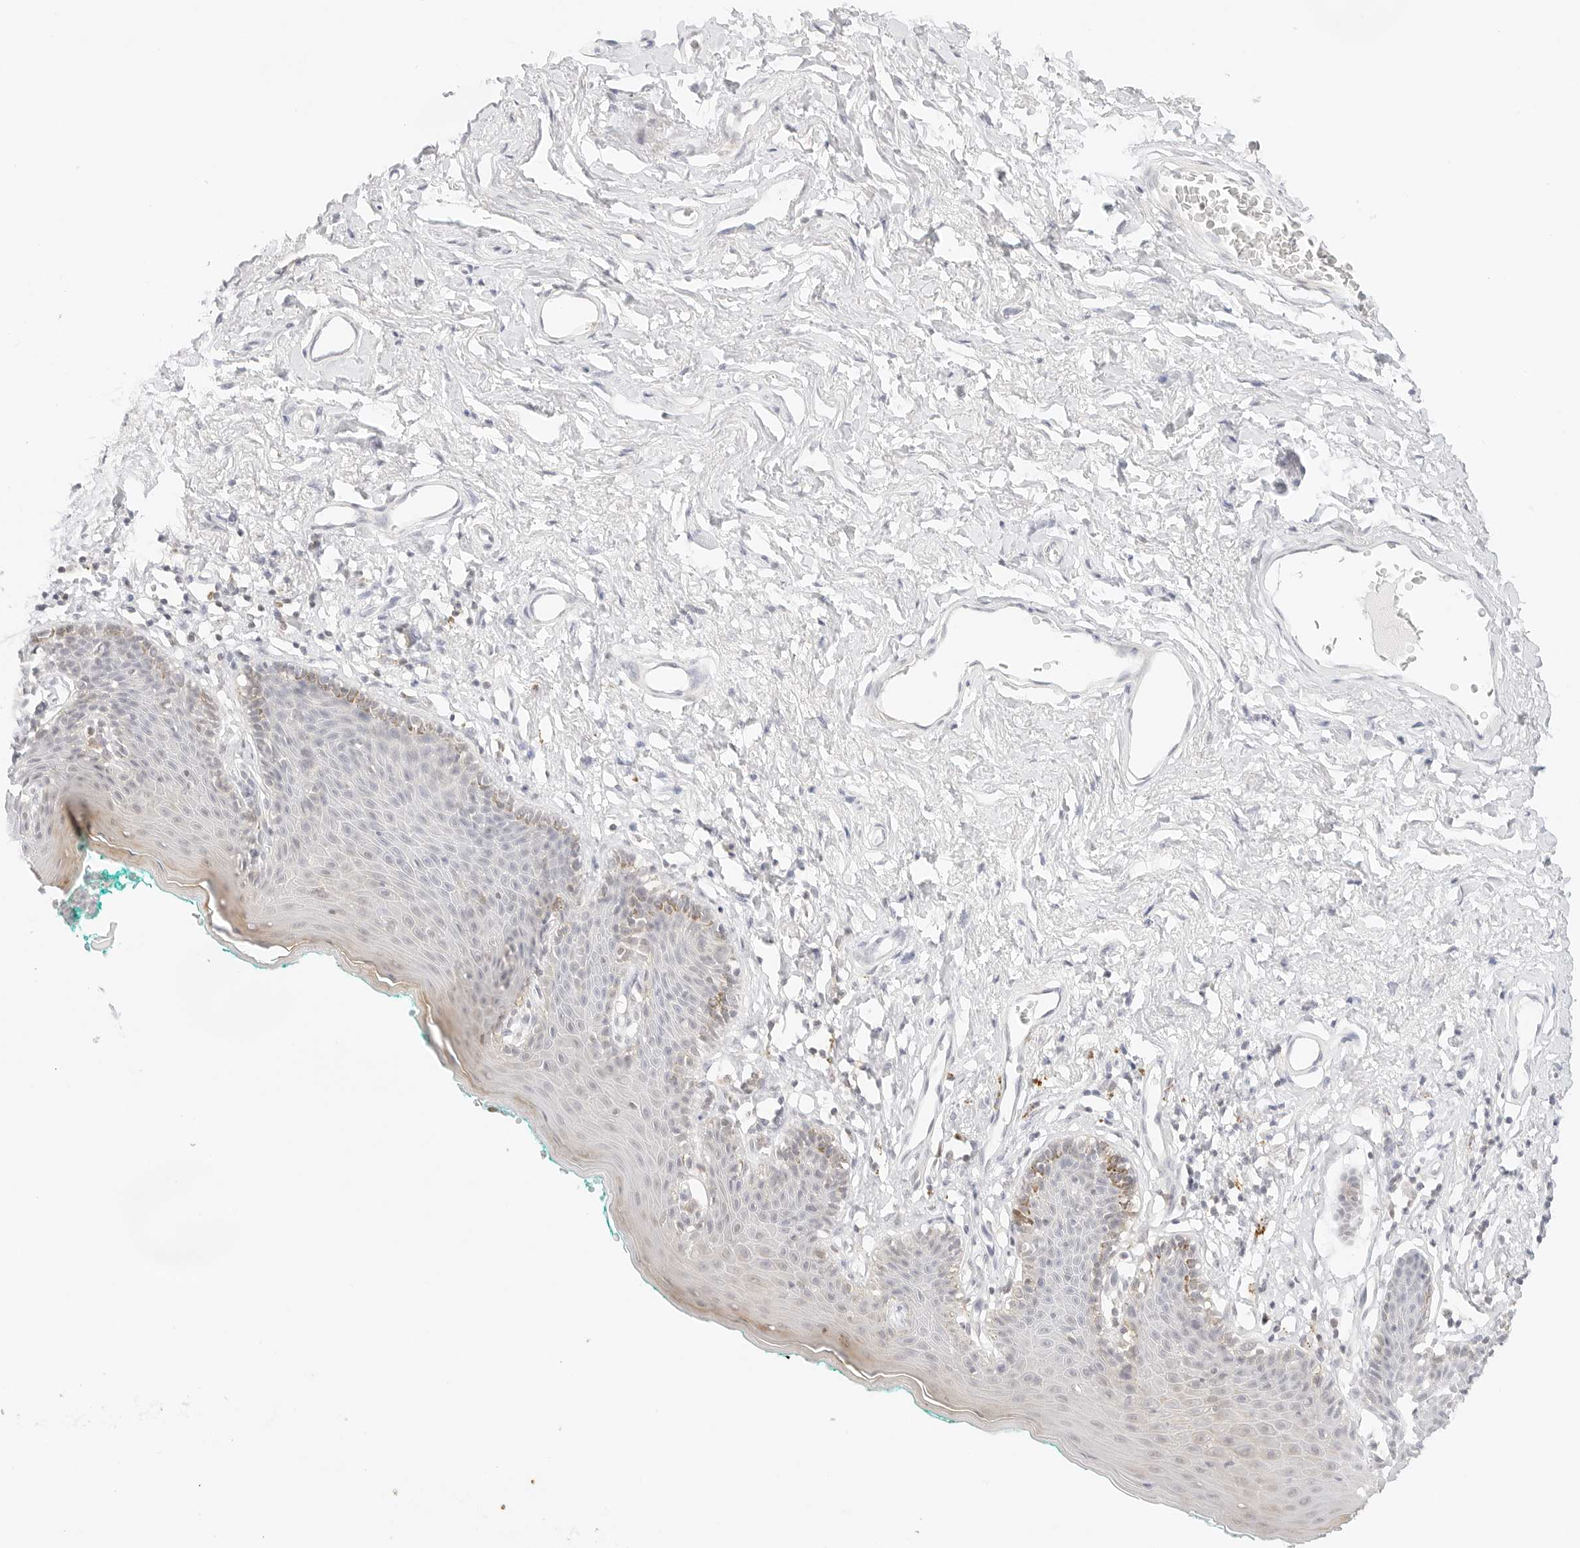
{"staining": {"intensity": "moderate", "quantity": "<25%", "location": "cytoplasmic/membranous"}, "tissue": "skin", "cell_type": "Epidermal cells", "image_type": "normal", "snomed": [{"axis": "morphology", "description": "Normal tissue, NOS"}, {"axis": "topography", "description": "Vulva"}], "caption": "A low amount of moderate cytoplasmic/membranous positivity is present in approximately <25% of epidermal cells in normal skin.", "gene": "GNAS", "patient": {"sex": "female", "age": 66}}